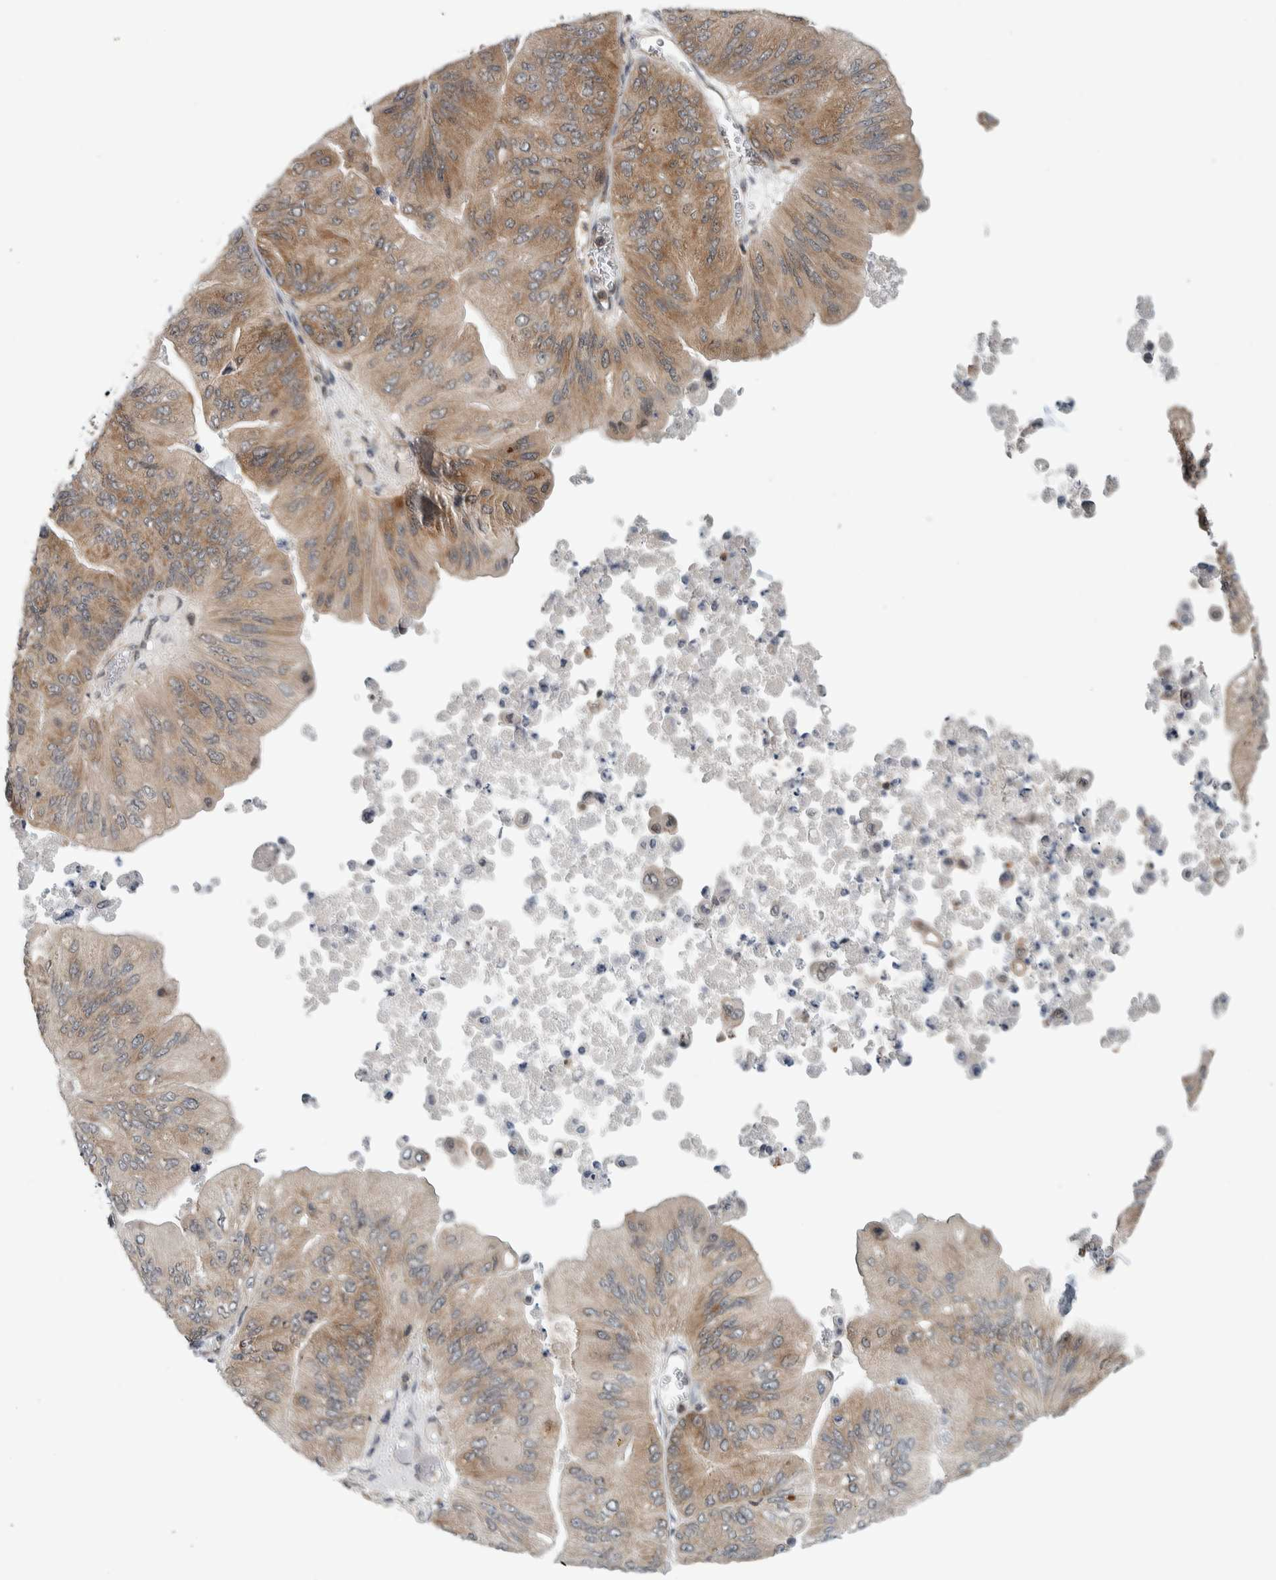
{"staining": {"intensity": "moderate", "quantity": ">75%", "location": "cytoplasmic/membranous"}, "tissue": "ovarian cancer", "cell_type": "Tumor cells", "image_type": "cancer", "snomed": [{"axis": "morphology", "description": "Cystadenocarcinoma, mucinous, NOS"}, {"axis": "topography", "description": "Ovary"}], "caption": "Ovarian cancer stained with a protein marker shows moderate staining in tumor cells.", "gene": "CCDC43", "patient": {"sex": "female", "age": 61}}